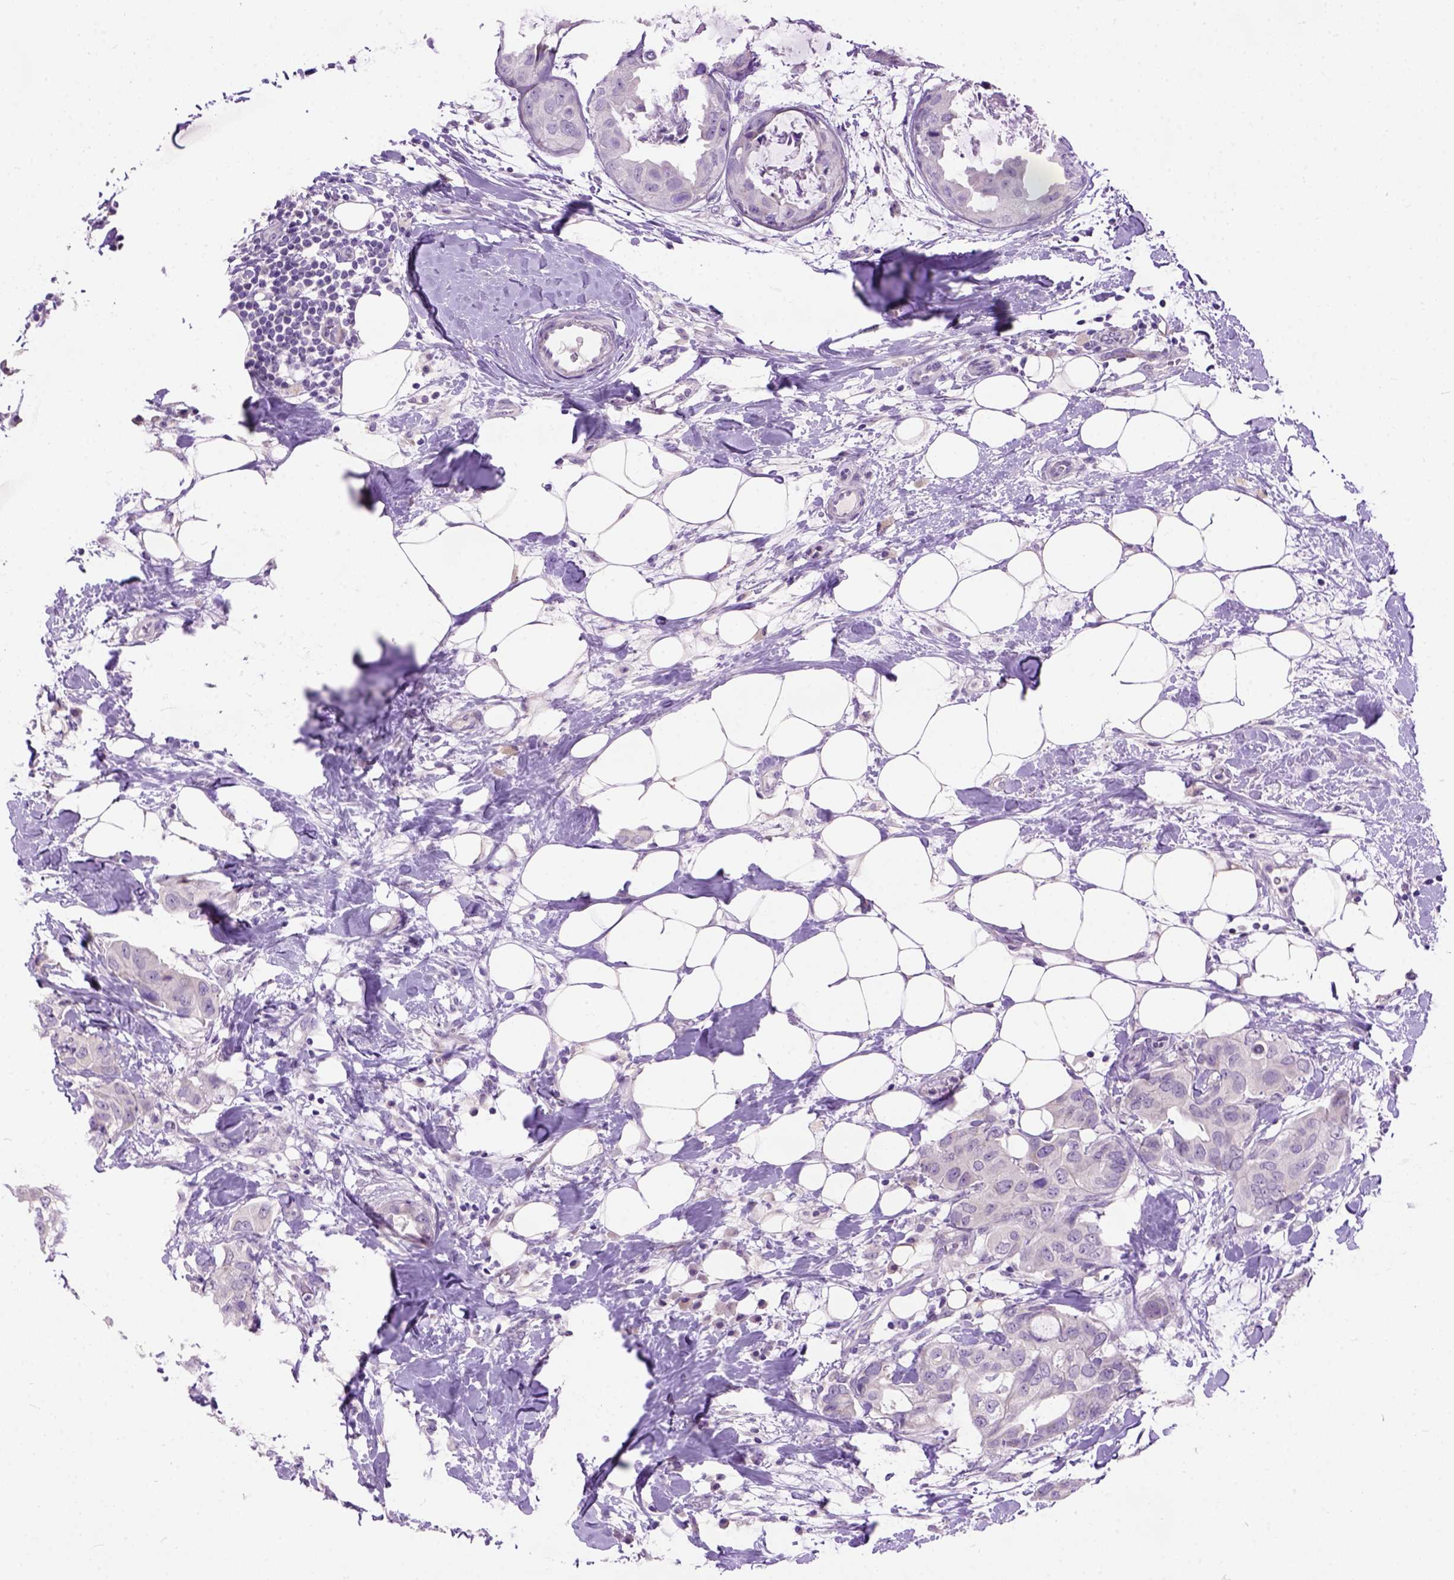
{"staining": {"intensity": "negative", "quantity": "none", "location": "none"}, "tissue": "breast cancer", "cell_type": "Tumor cells", "image_type": "cancer", "snomed": [{"axis": "morphology", "description": "Normal tissue, NOS"}, {"axis": "morphology", "description": "Duct carcinoma"}, {"axis": "topography", "description": "Breast"}], "caption": "There is no significant expression in tumor cells of infiltrating ductal carcinoma (breast).", "gene": "MAPT", "patient": {"sex": "female", "age": 40}}